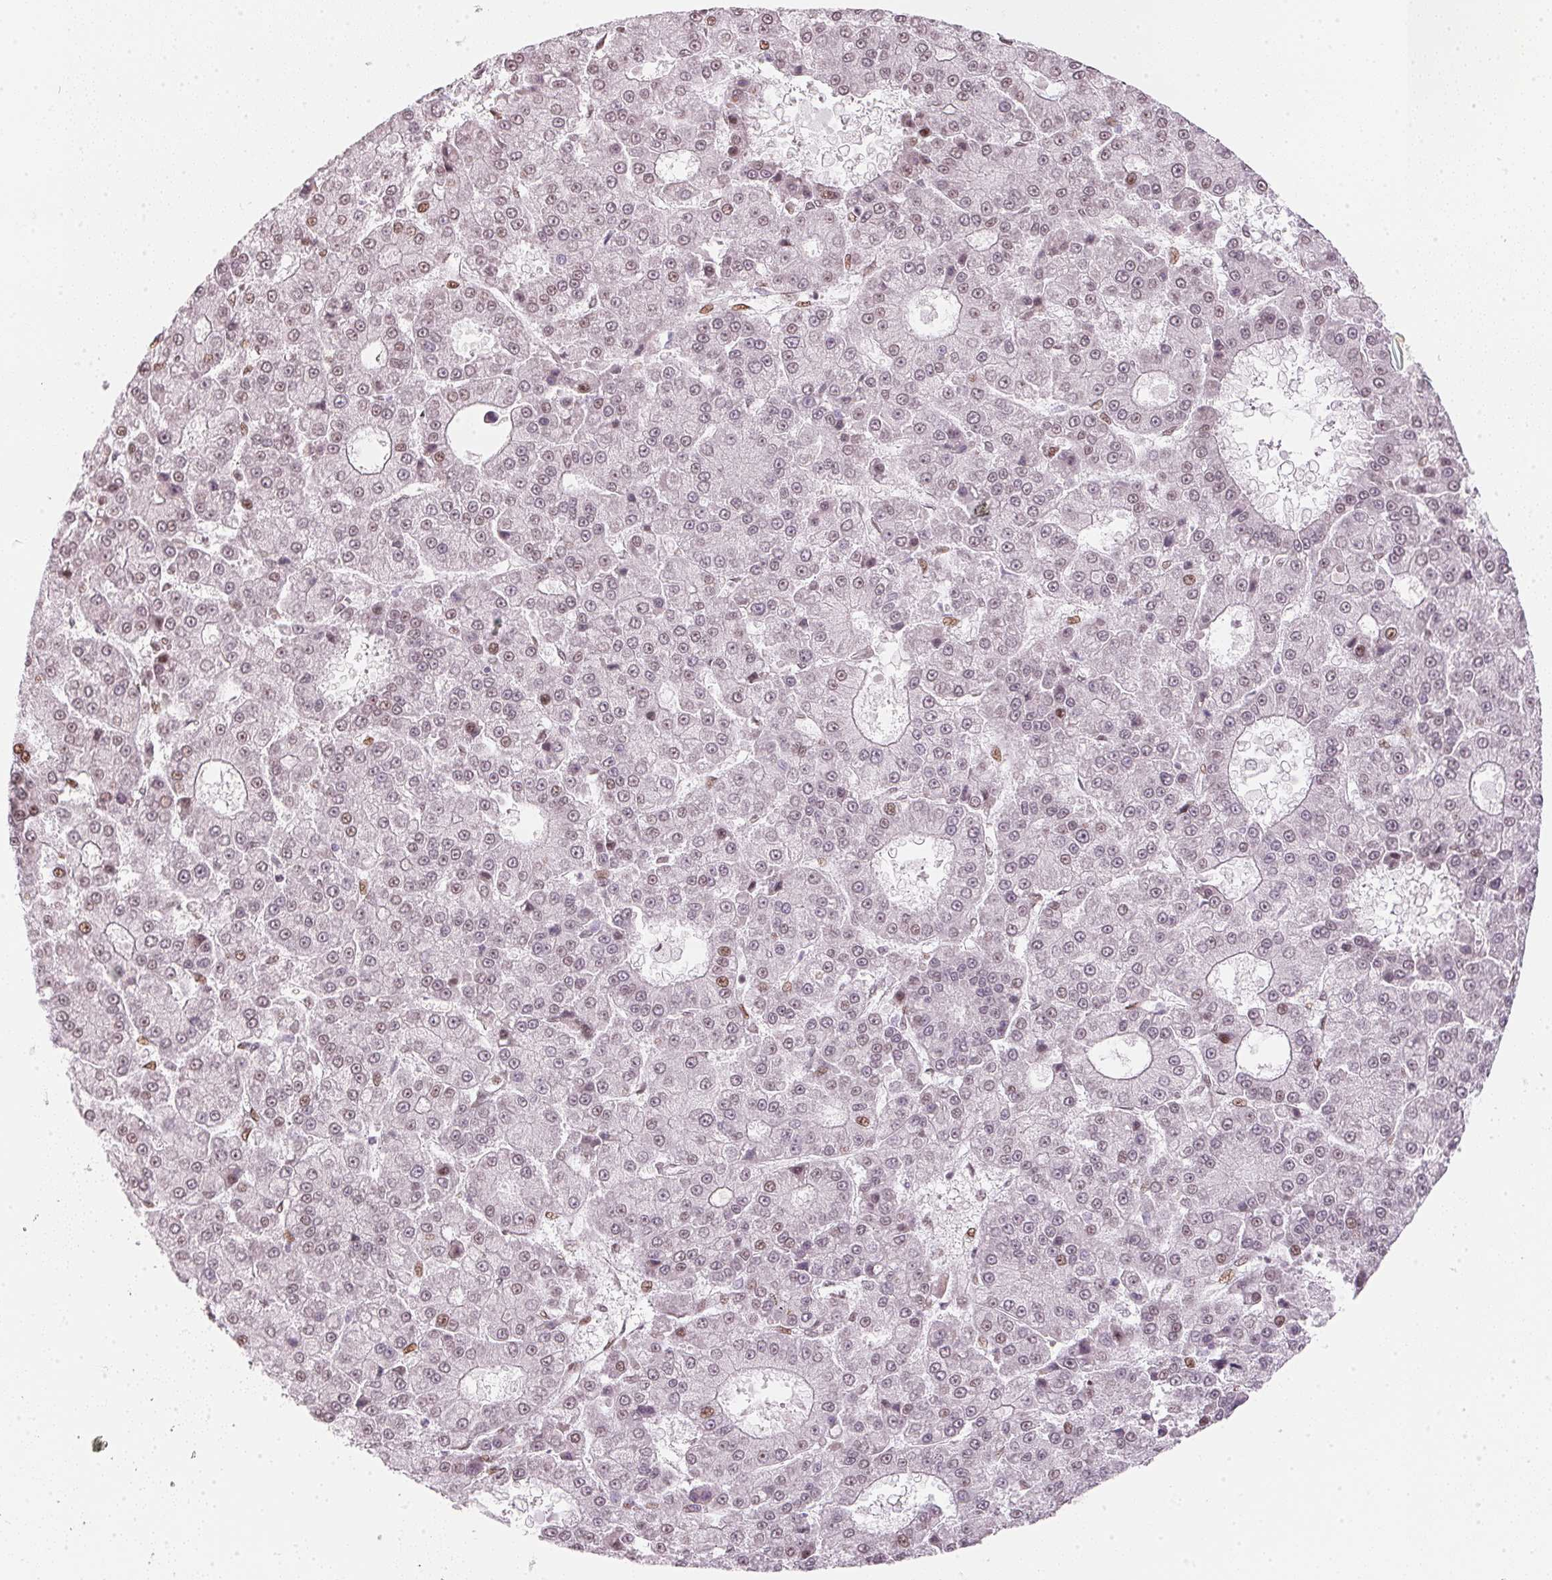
{"staining": {"intensity": "weak", "quantity": "<25%", "location": "nuclear"}, "tissue": "liver cancer", "cell_type": "Tumor cells", "image_type": "cancer", "snomed": [{"axis": "morphology", "description": "Carcinoma, Hepatocellular, NOS"}, {"axis": "topography", "description": "Liver"}], "caption": "Hepatocellular carcinoma (liver) was stained to show a protein in brown. There is no significant staining in tumor cells.", "gene": "KAT6A", "patient": {"sex": "male", "age": 70}}